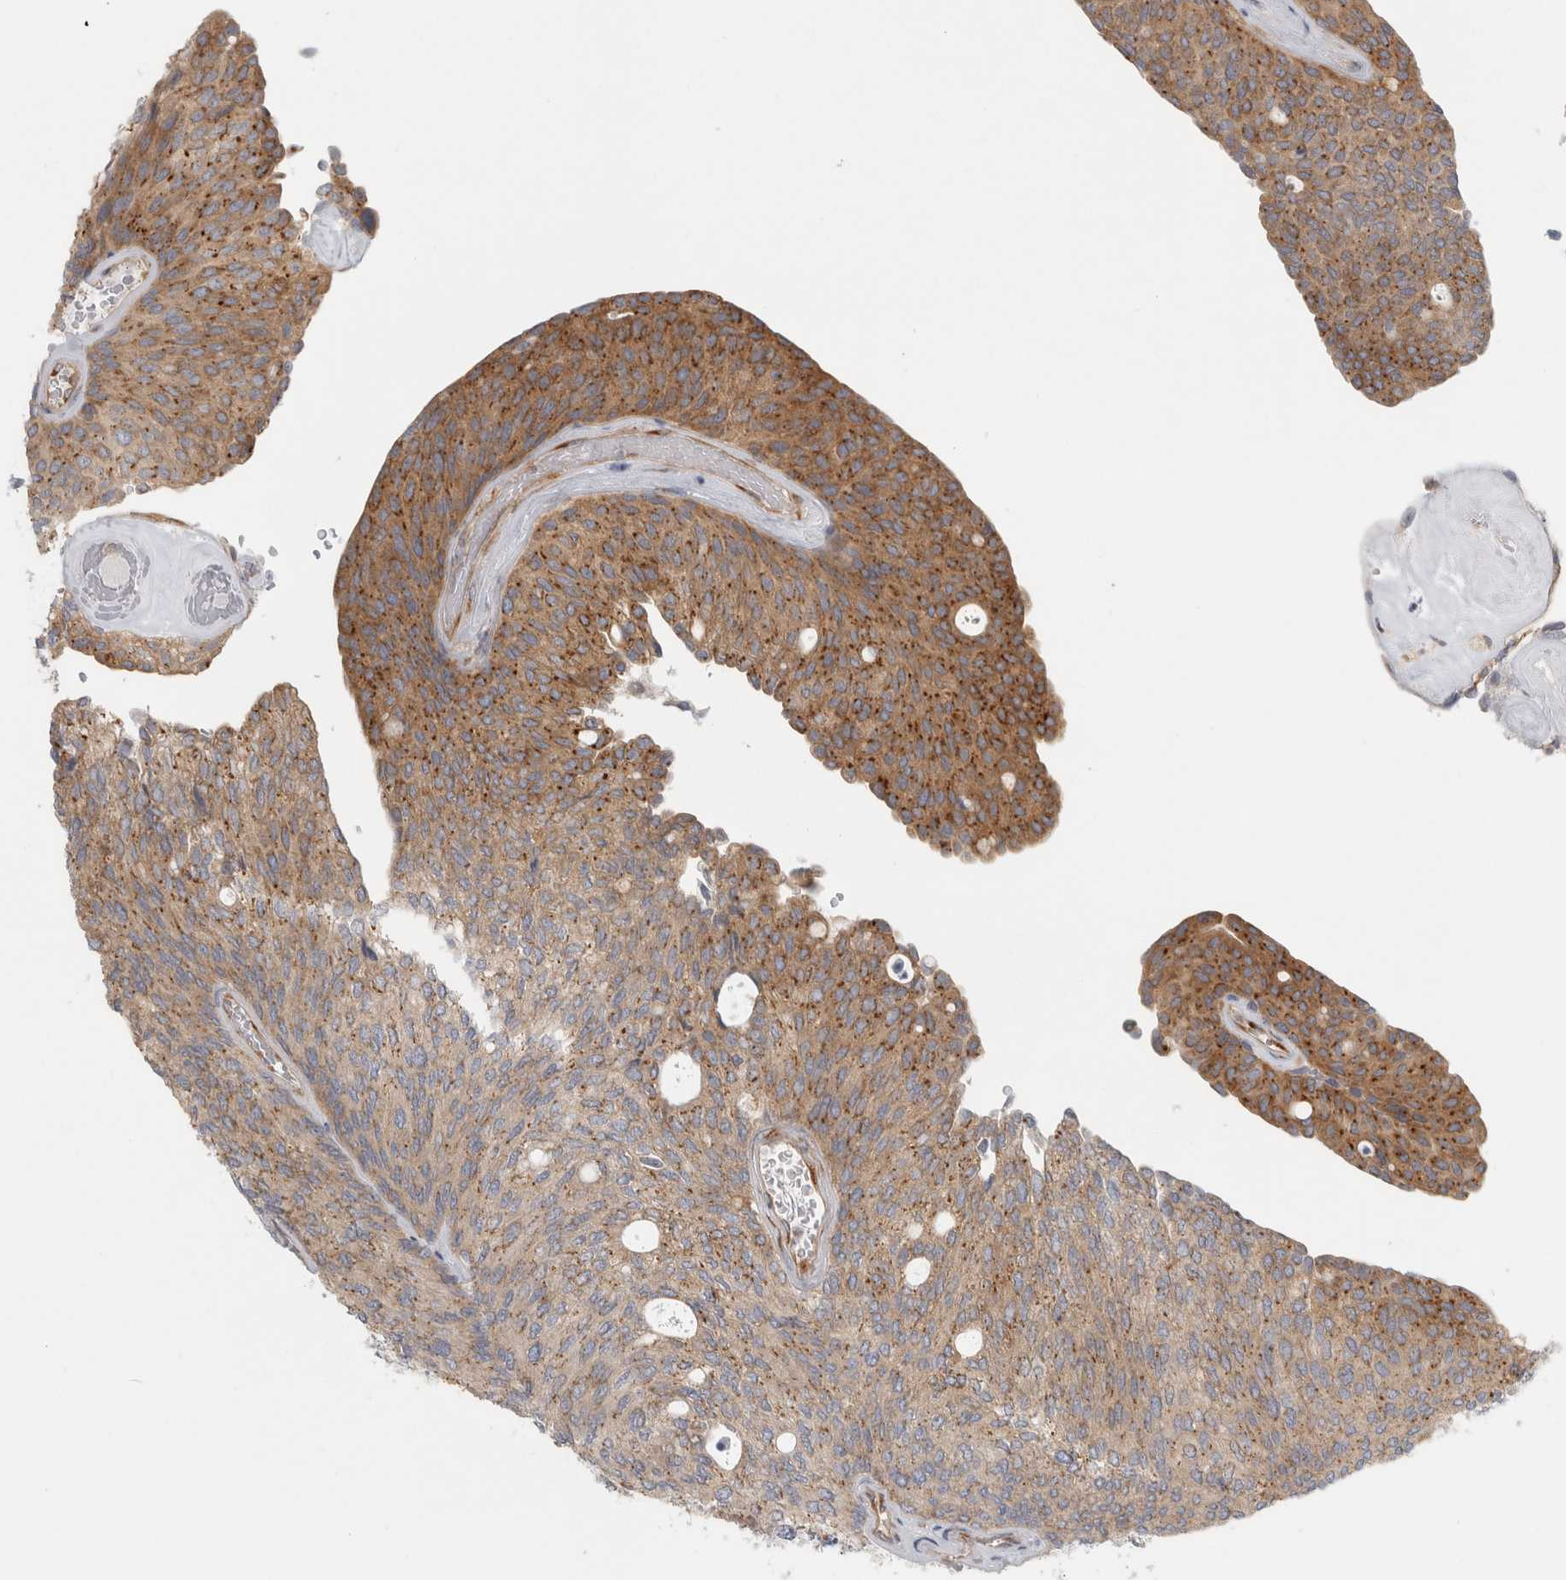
{"staining": {"intensity": "moderate", "quantity": ">75%", "location": "cytoplasmic/membranous"}, "tissue": "urothelial cancer", "cell_type": "Tumor cells", "image_type": "cancer", "snomed": [{"axis": "morphology", "description": "Urothelial carcinoma, Low grade"}, {"axis": "topography", "description": "Urinary bladder"}], "caption": "An immunohistochemistry micrograph of tumor tissue is shown. Protein staining in brown shows moderate cytoplasmic/membranous positivity in urothelial cancer within tumor cells.", "gene": "PEX6", "patient": {"sex": "female", "age": 79}}